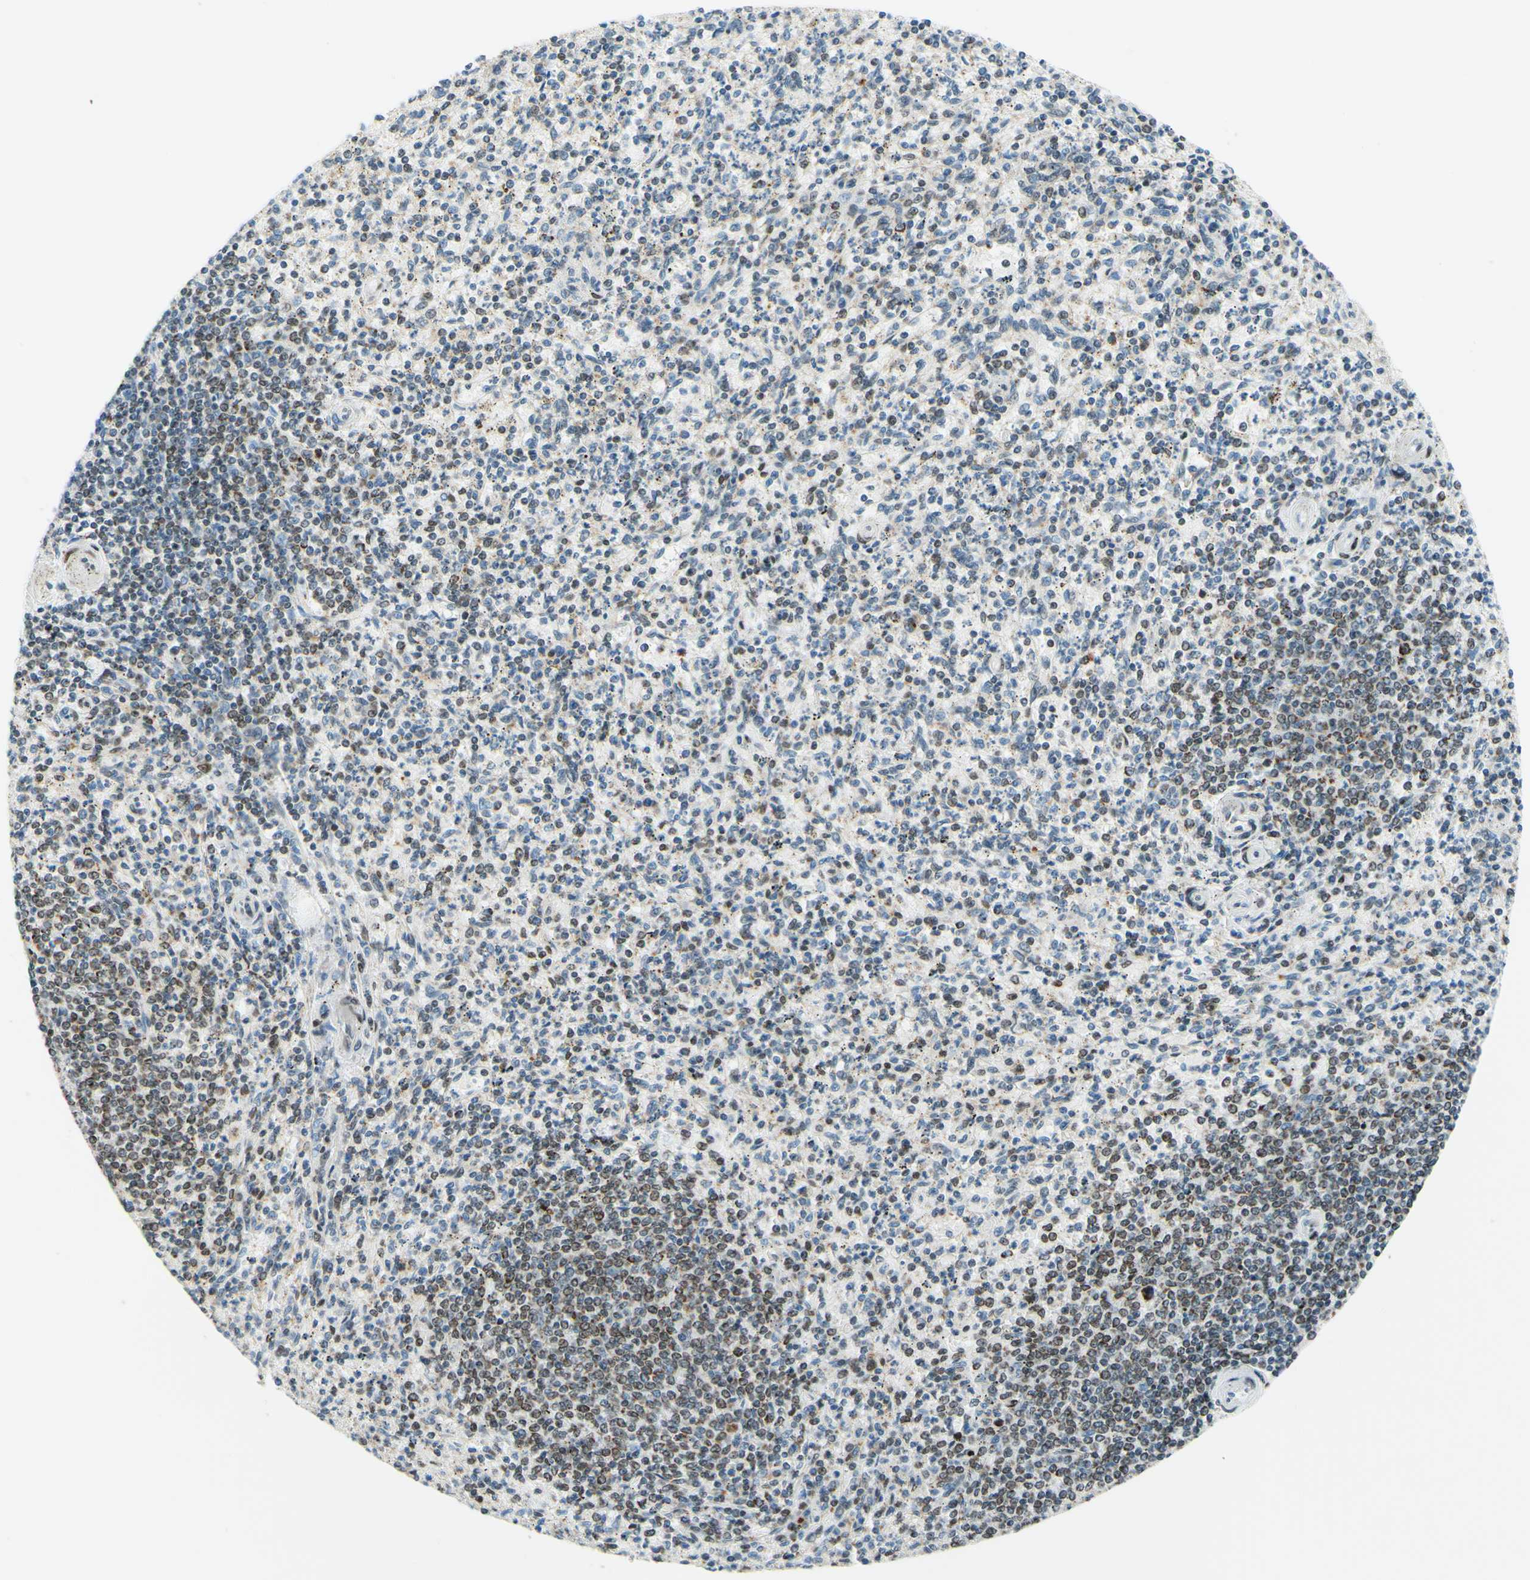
{"staining": {"intensity": "moderate", "quantity": "25%-75%", "location": "cytoplasmic/membranous,nuclear"}, "tissue": "spleen", "cell_type": "Cells in red pulp", "image_type": "normal", "snomed": [{"axis": "morphology", "description": "Normal tissue, NOS"}, {"axis": "topography", "description": "Spleen"}], "caption": "The photomicrograph displays staining of normal spleen, revealing moderate cytoplasmic/membranous,nuclear protein positivity (brown color) within cells in red pulp. (Brightfield microscopy of DAB IHC at high magnification).", "gene": "CBX7", "patient": {"sex": "male", "age": 72}}